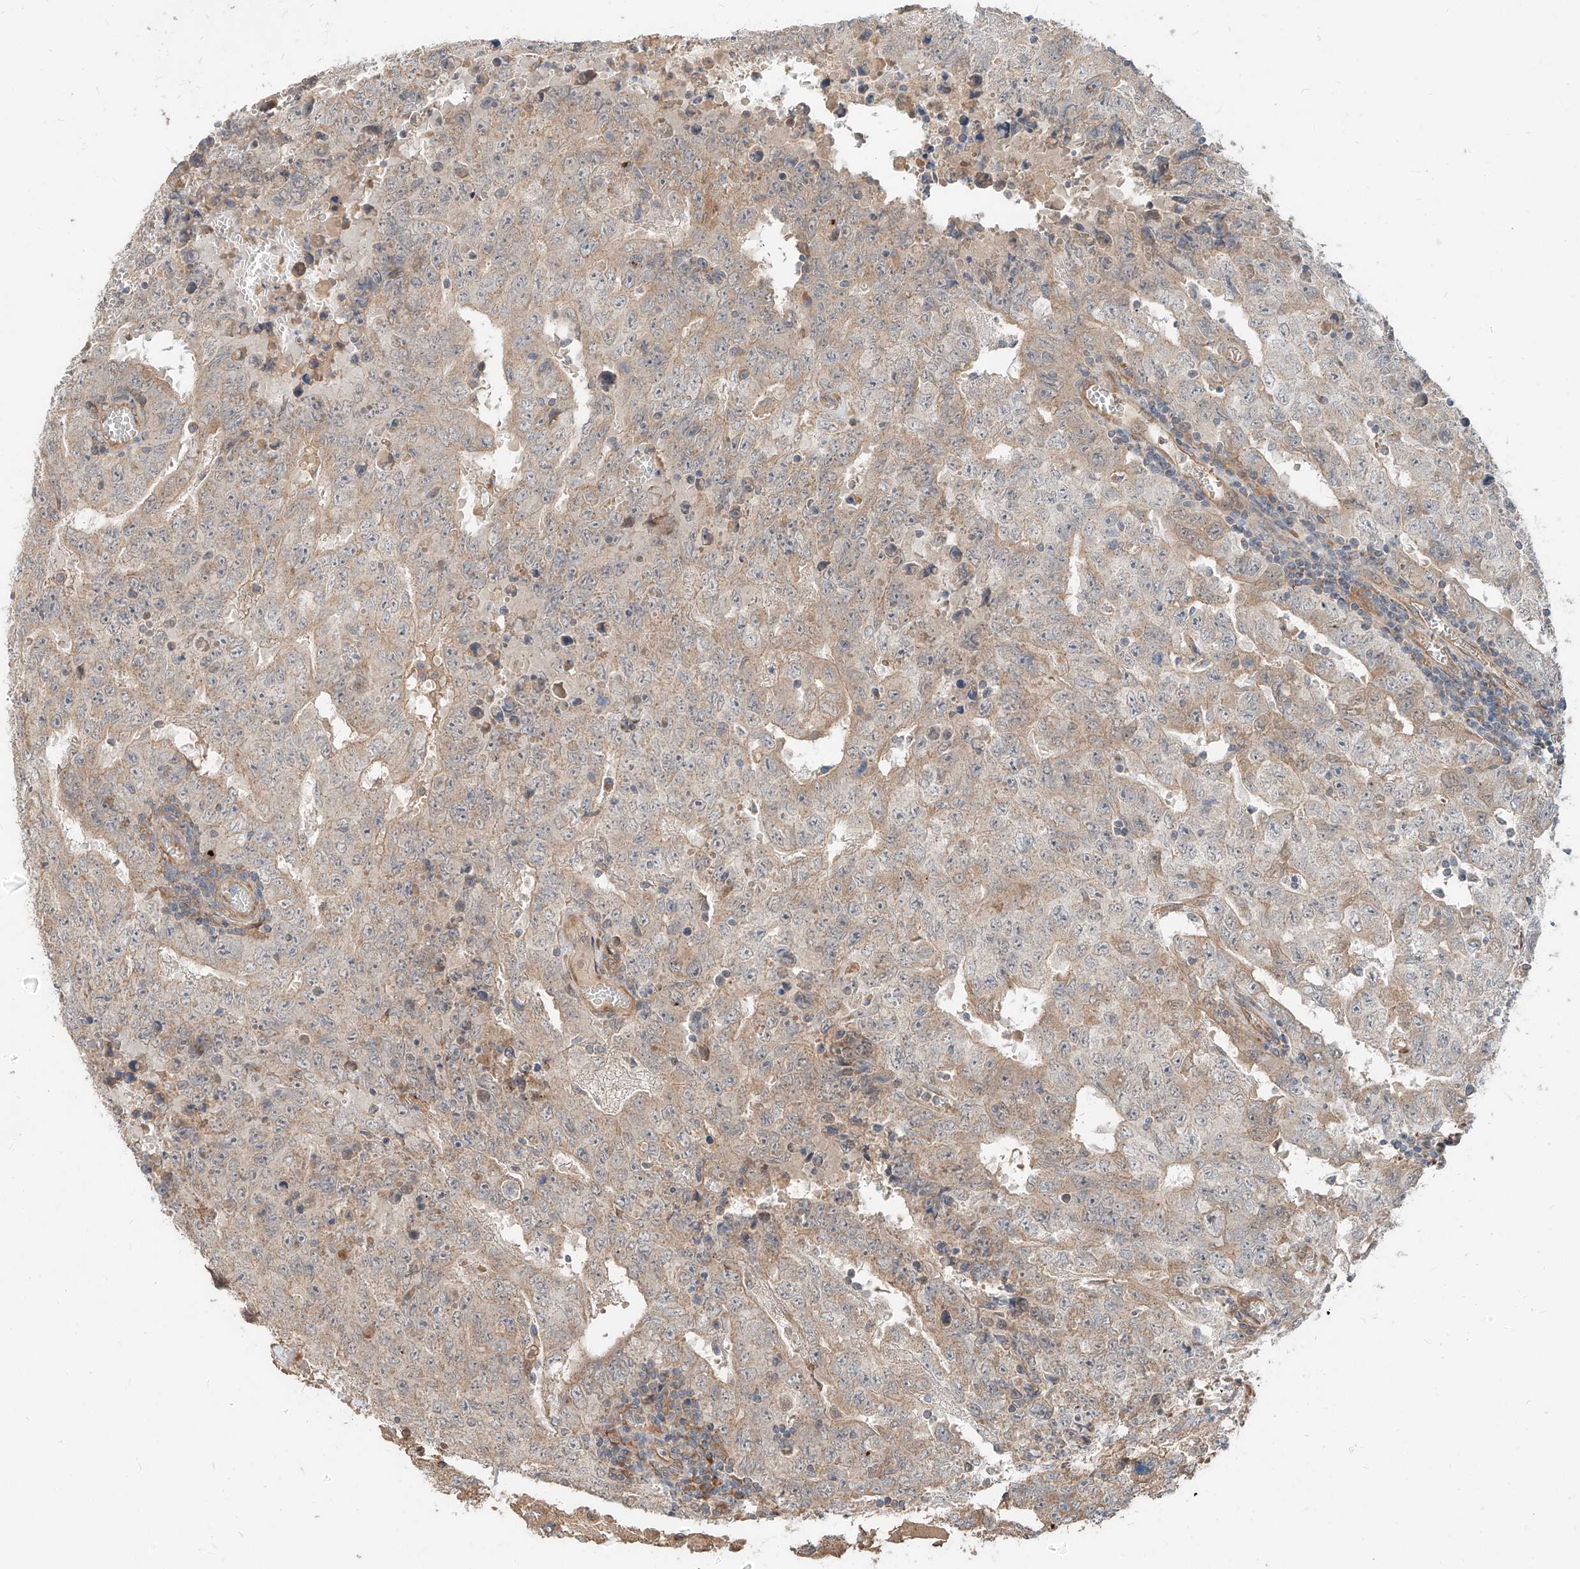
{"staining": {"intensity": "weak", "quantity": "25%-75%", "location": "cytoplasmic/membranous"}, "tissue": "testis cancer", "cell_type": "Tumor cells", "image_type": "cancer", "snomed": [{"axis": "morphology", "description": "Carcinoma, Embryonal, NOS"}, {"axis": "topography", "description": "Testis"}], "caption": "Tumor cells exhibit low levels of weak cytoplasmic/membranous expression in about 25%-75% of cells in testis cancer.", "gene": "STX19", "patient": {"sex": "male", "age": 26}}